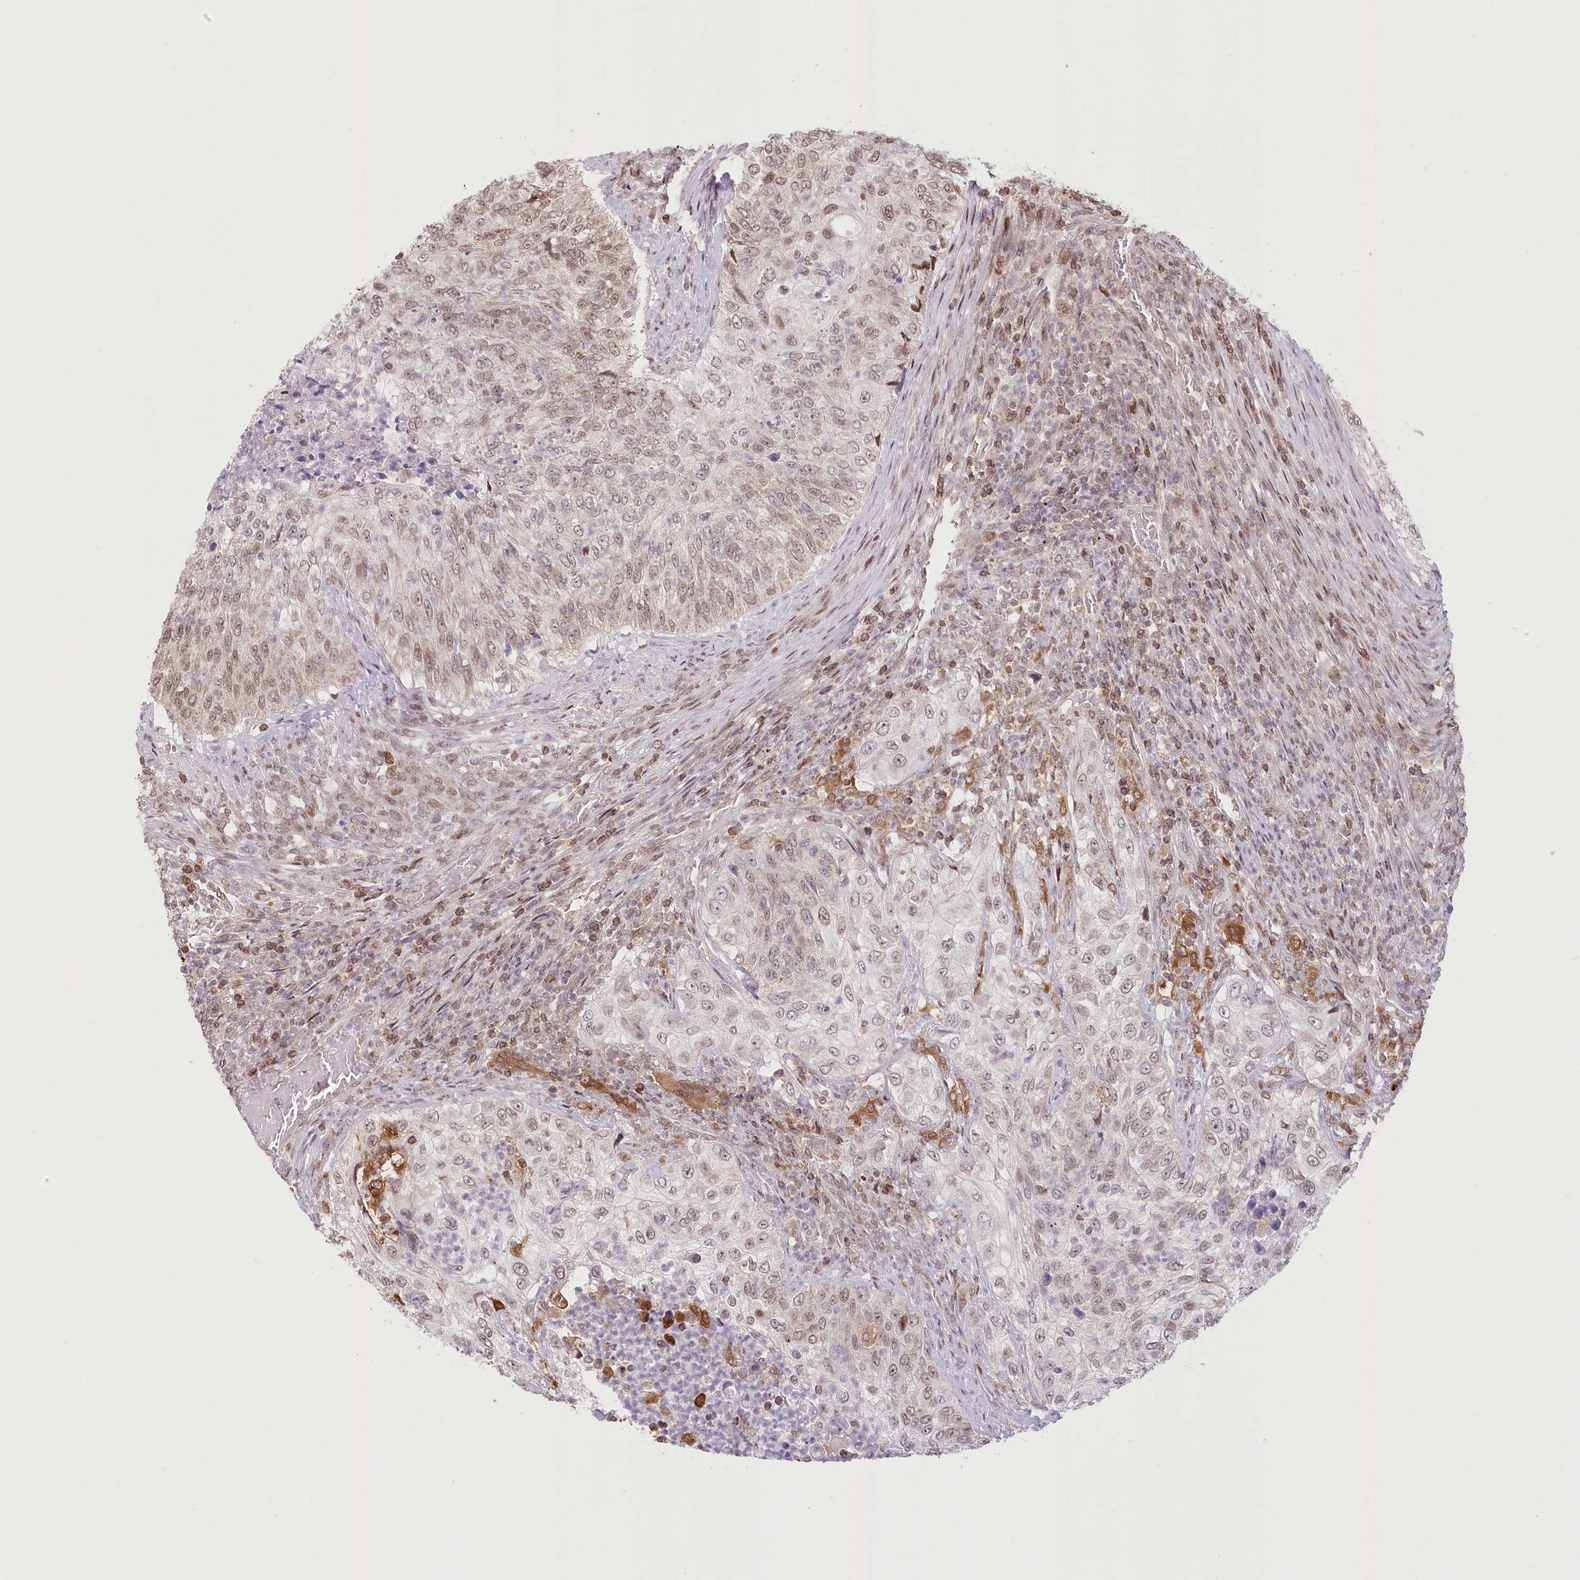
{"staining": {"intensity": "weak", "quantity": ">75%", "location": "nuclear"}, "tissue": "urothelial cancer", "cell_type": "Tumor cells", "image_type": "cancer", "snomed": [{"axis": "morphology", "description": "Urothelial carcinoma, High grade"}, {"axis": "topography", "description": "Urinary bladder"}], "caption": "Human urothelial cancer stained with a brown dye shows weak nuclear positive staining in about >75% of tumor cells.", "gene": "PYURF", "patient": {"sex": "female", "age": 60}}